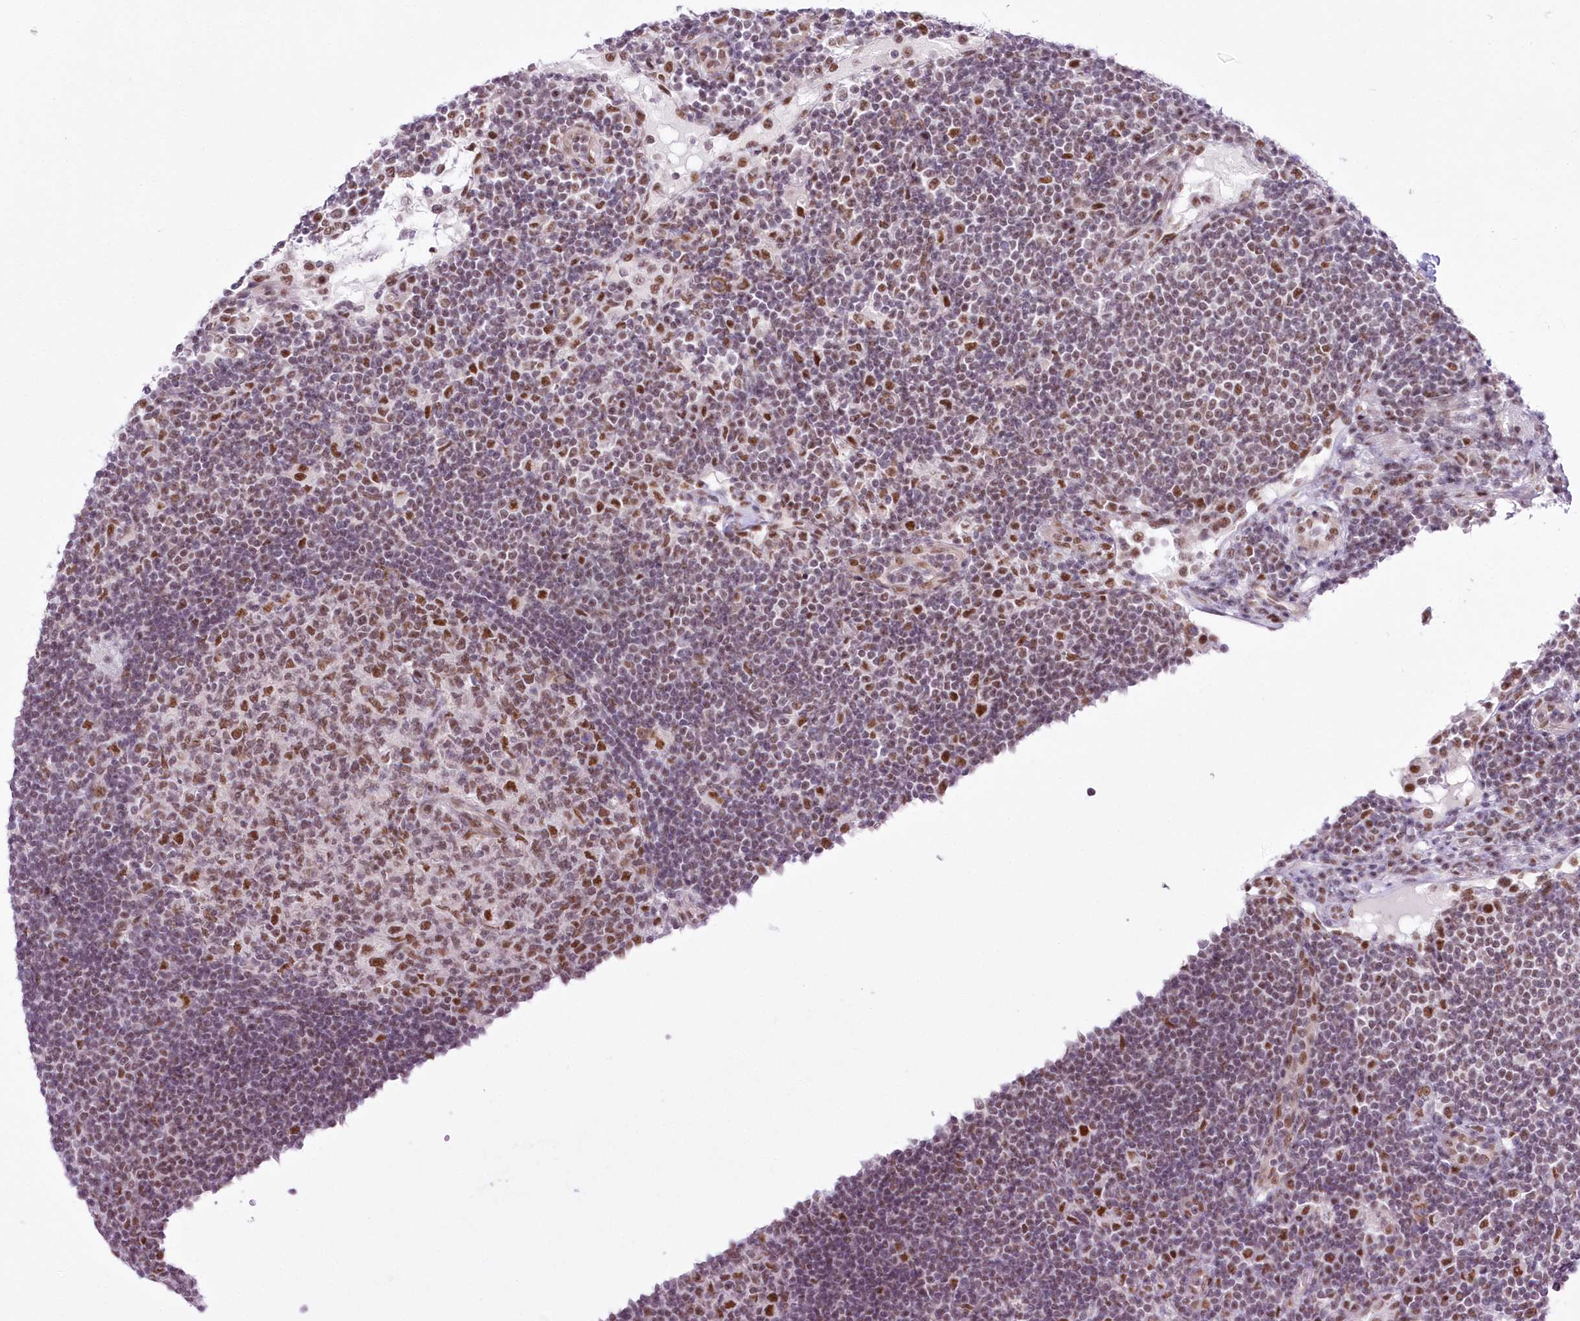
{"staining": {"intensity": "moderate", "quantity": ">75%", "location": "nuclear"}, "tissue": "lymph node", "cell_type": "Germinal center cells", "image_type": "normal", "snomed": [{"axis": "morphology", "description": "Normal tissue, NOS"}, {"axis": "topography", "description": "Lymph node"}], "caption": "Human lymph node stained for a protein (brown) displays moderate nuclear positive expression in about >75% of germinal center cells.", "gene": "NSUN2", "patient": {"sex": "female", "age": 53}}